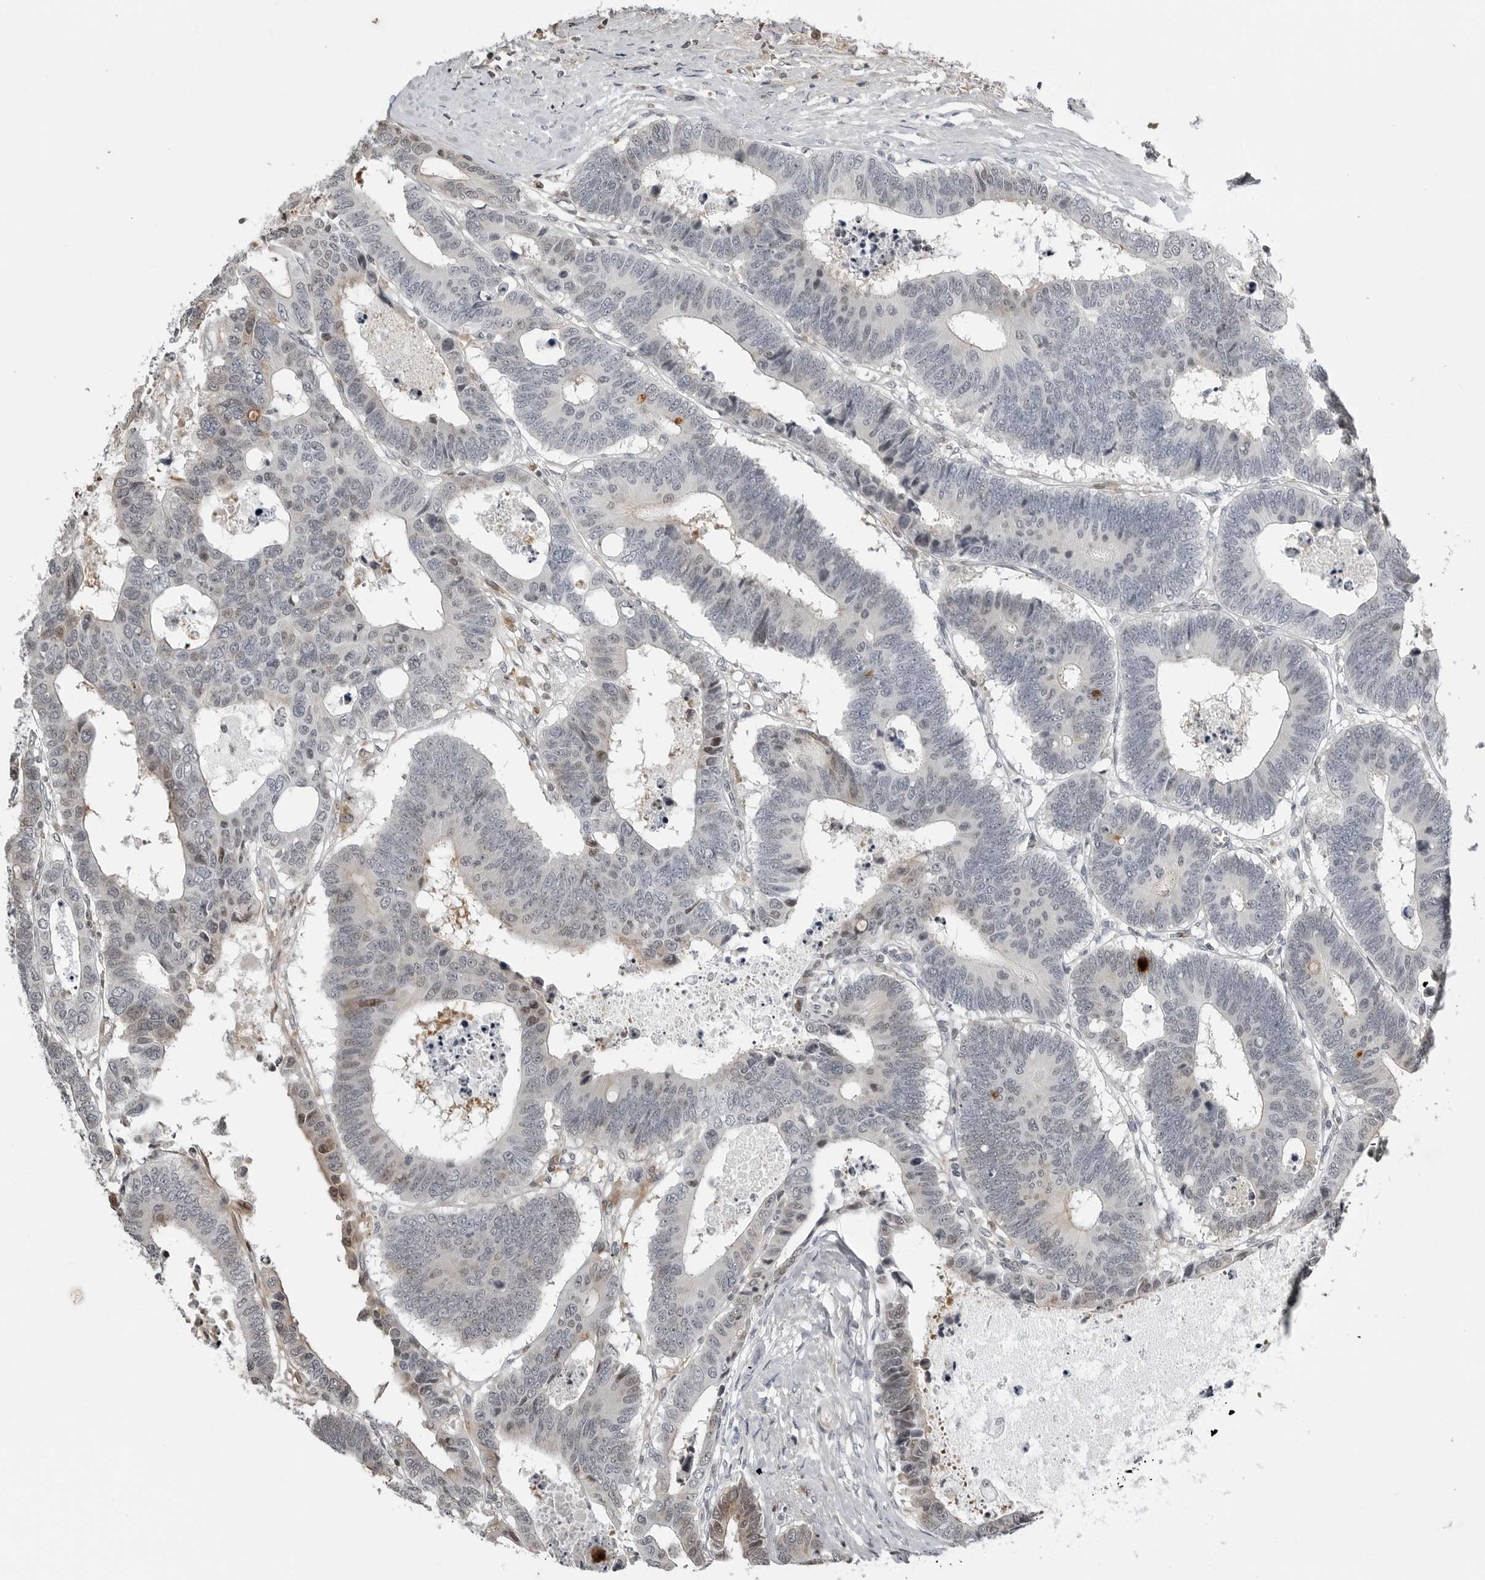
{"staining": {"intensity": "negative", "quantity": "none", "location": "none"}, "tissue": "colorectal cancer", "cell_type": "Tumor cells", "image_type": "cancer", "snomed": [{"axis": "morphology", "description": "Adenocarcinoma, NOS"}, {"axis": "topography", "description": "Rectum"}], "caption": "The immunohistochemistry image has no significant expression in tumor cells of colorectal cancer (adenocarcinoma) tissue.", "gene": "CXCR5", "patient": {"sex": "male", "age": 84}}